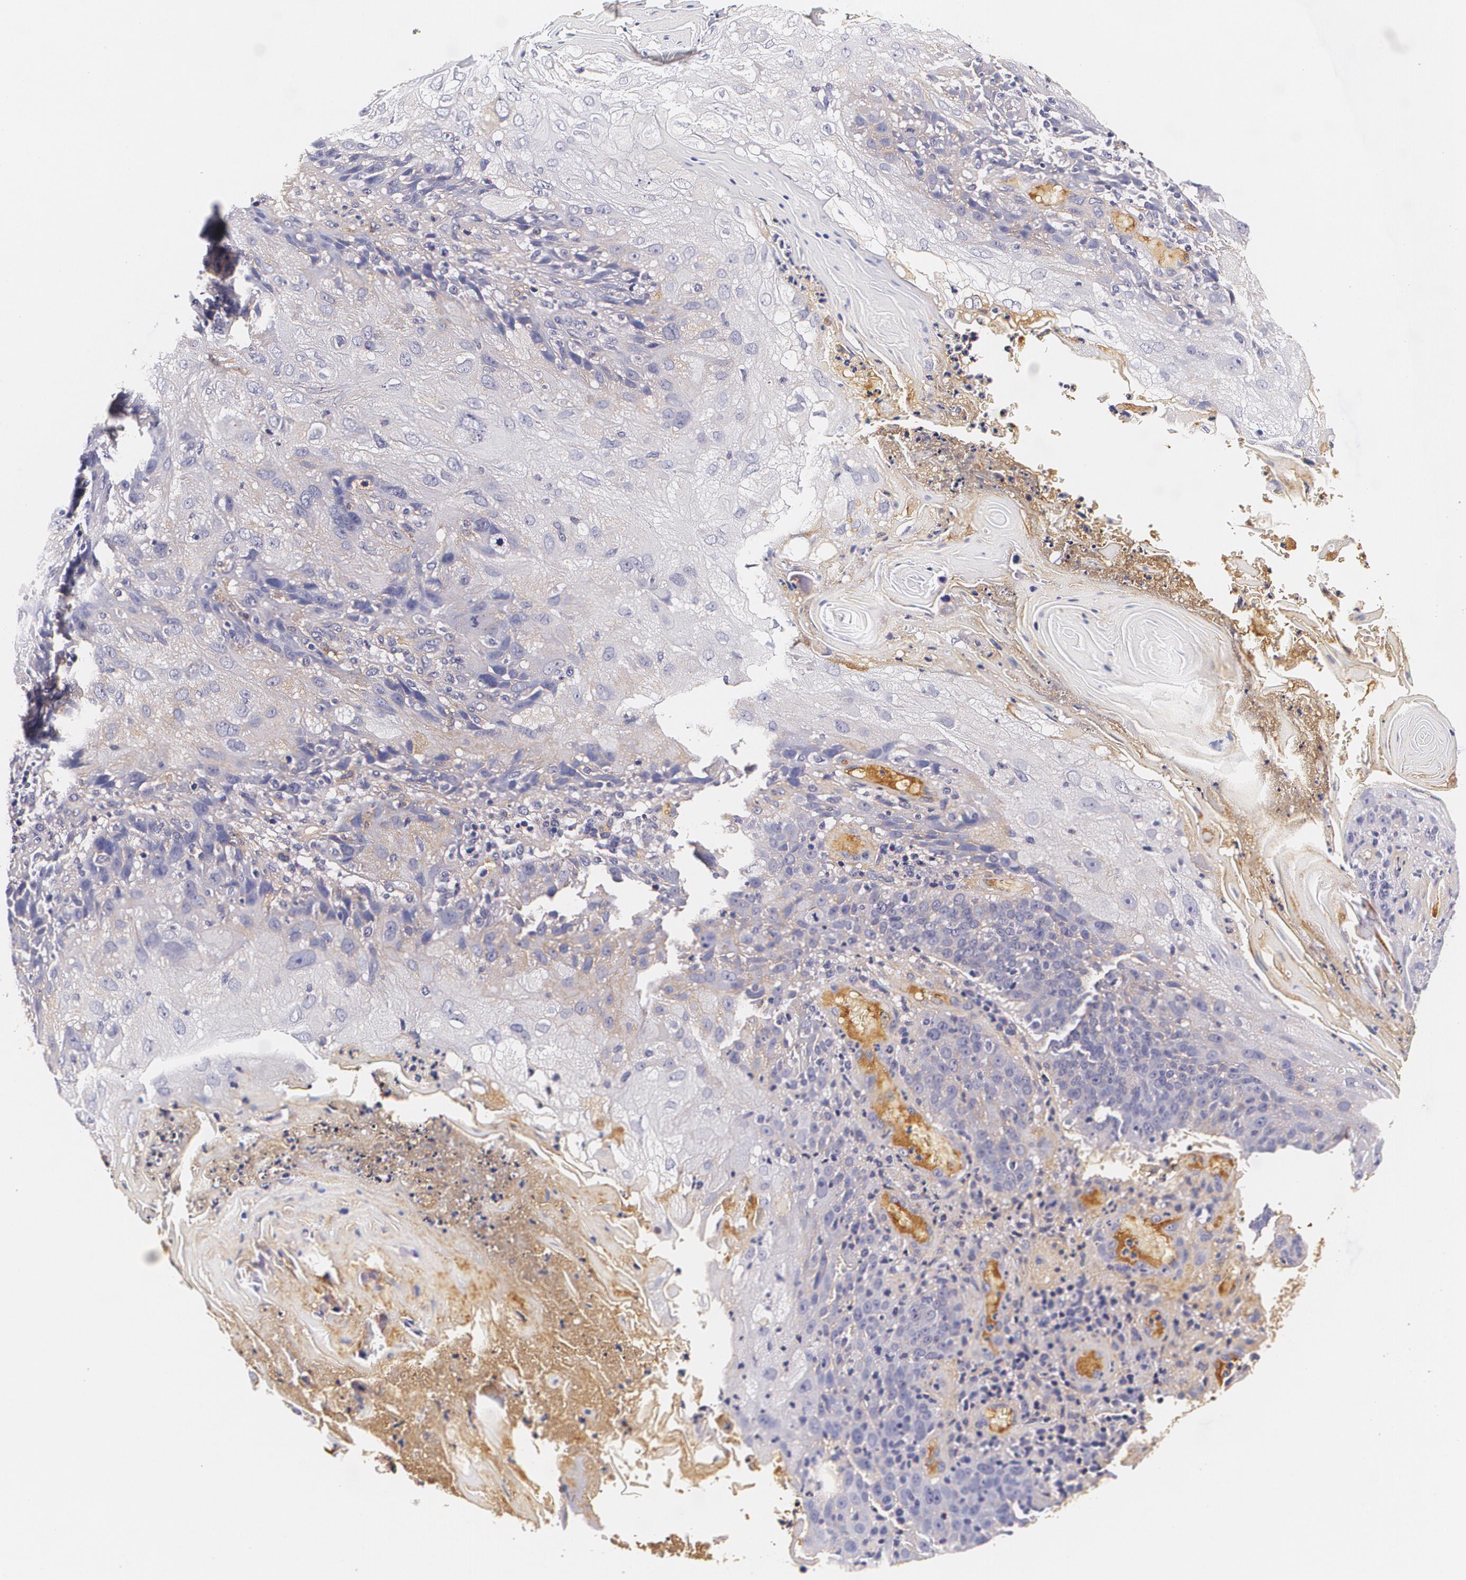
{"staining": {"intensity": "weak", "quantity": "<25%", "location": "cytoplasmic/membranous"}, "tissue": "skin cancer", "cell_type": "Tumor cells", "image_type": "cancer", "snomed": [{"axis": "morphology", "description": "Normal tissue, NOS"}, {"axis": "morphology", "description": "Squamous cell carcinoma, NOS"}, {"axis": "topography", "description": "Skin"}], "caption": "The micrograph demonstrates no significant staining in tumor cells of skin cancer.", "gene": "TTR", "patient": {"sex": "female", "age": 83}}